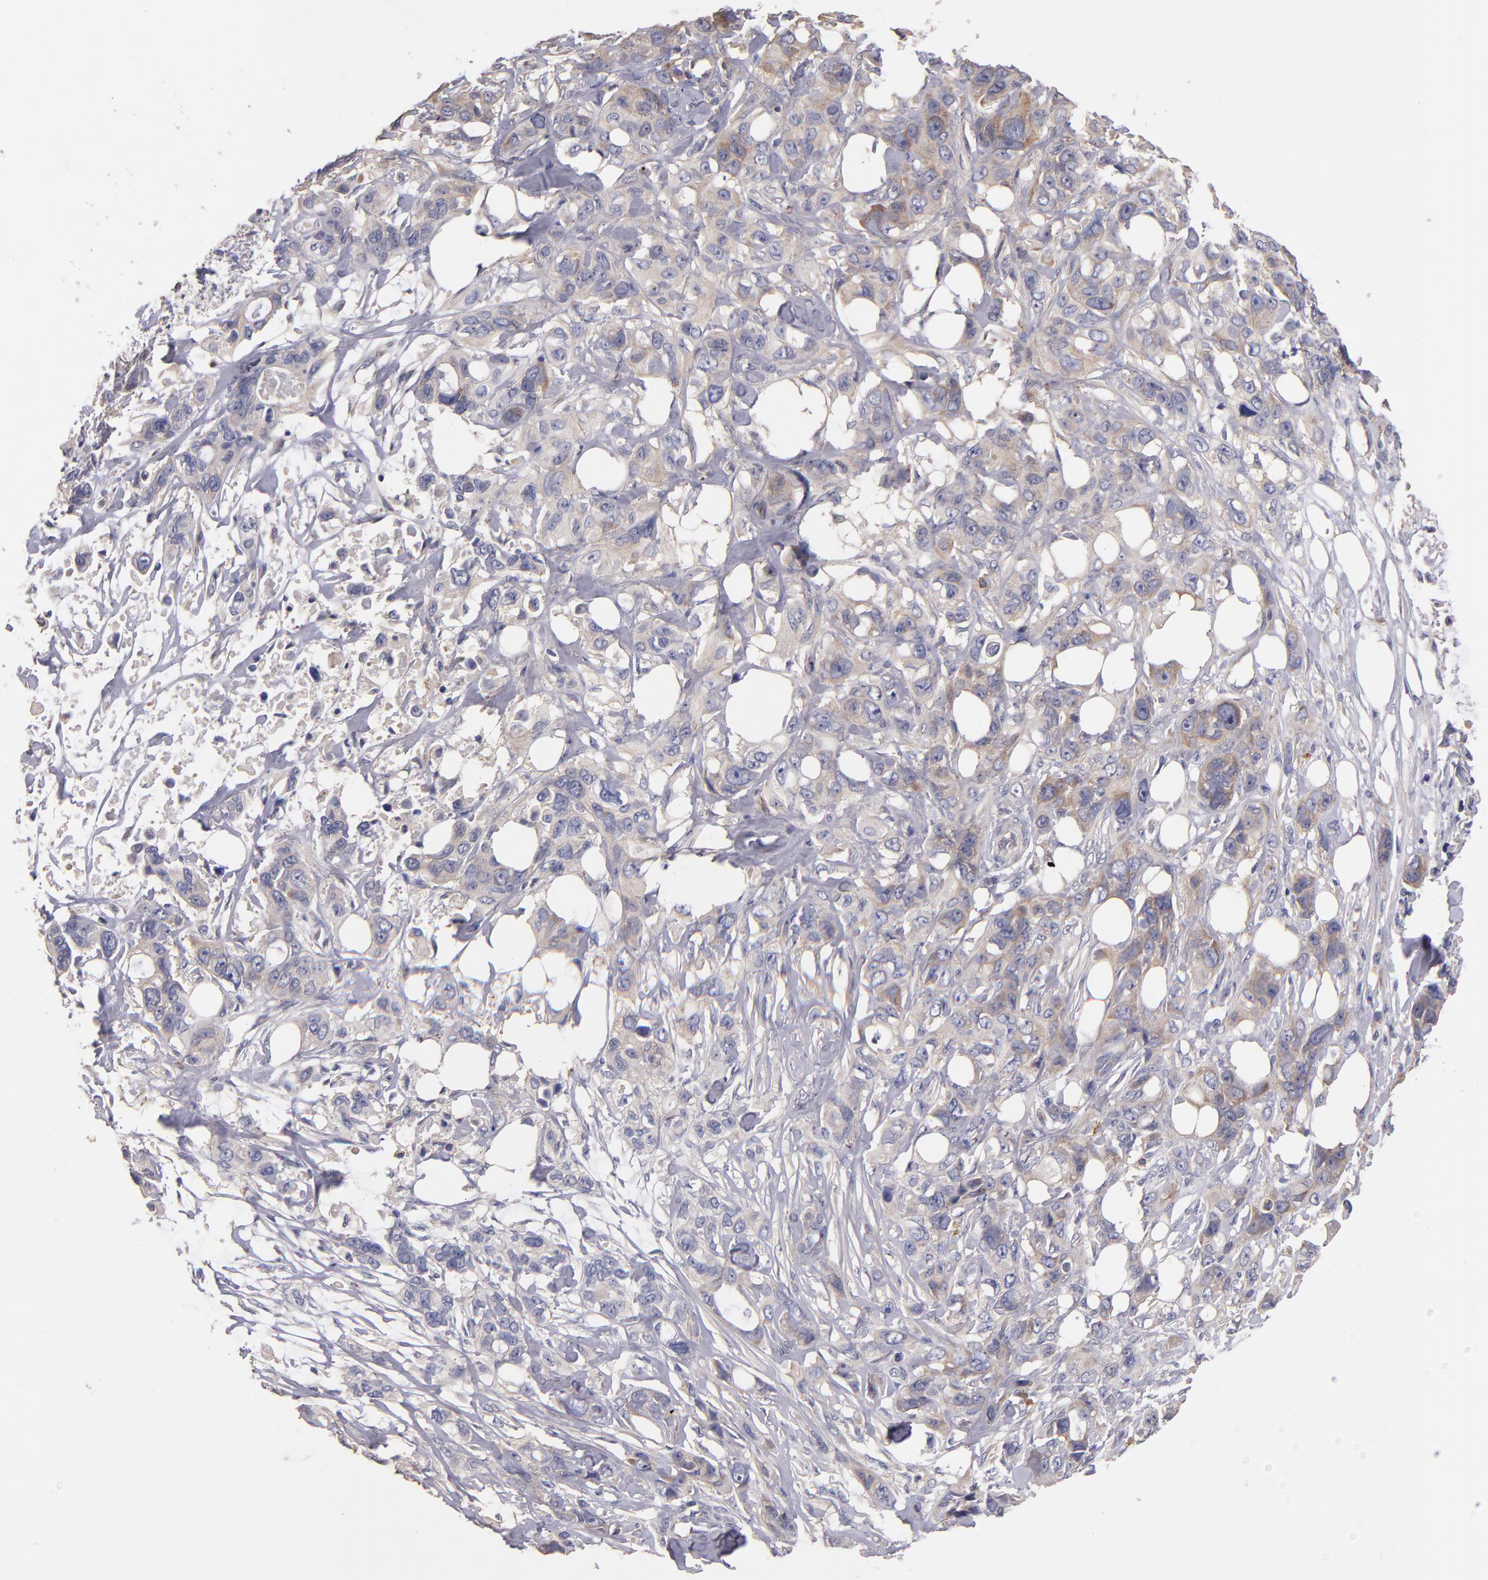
{"staining": {"intensity": "weak", "quantity": ">75%", "location": "cytoplasmic/membranous"}, "tissue": "stomach cancer", "cell_type": "Tumor cells", "image_type": "cancer", "snomed": [{"axis": "morphology", "description": "Adenocarcinoma, NOS"}, {"axis": "topography", "description": "Stomach, upper"}], "caption": "Protein expression analysis of human stomach cancer reveals weak cytoplasmic/membranous expression in about >75% of tumor cells. (DAB IHC with brightfield microscopy, high magnification).", "gene": "MAGEE1", "patient": {"sex": "male", "age": 47}}